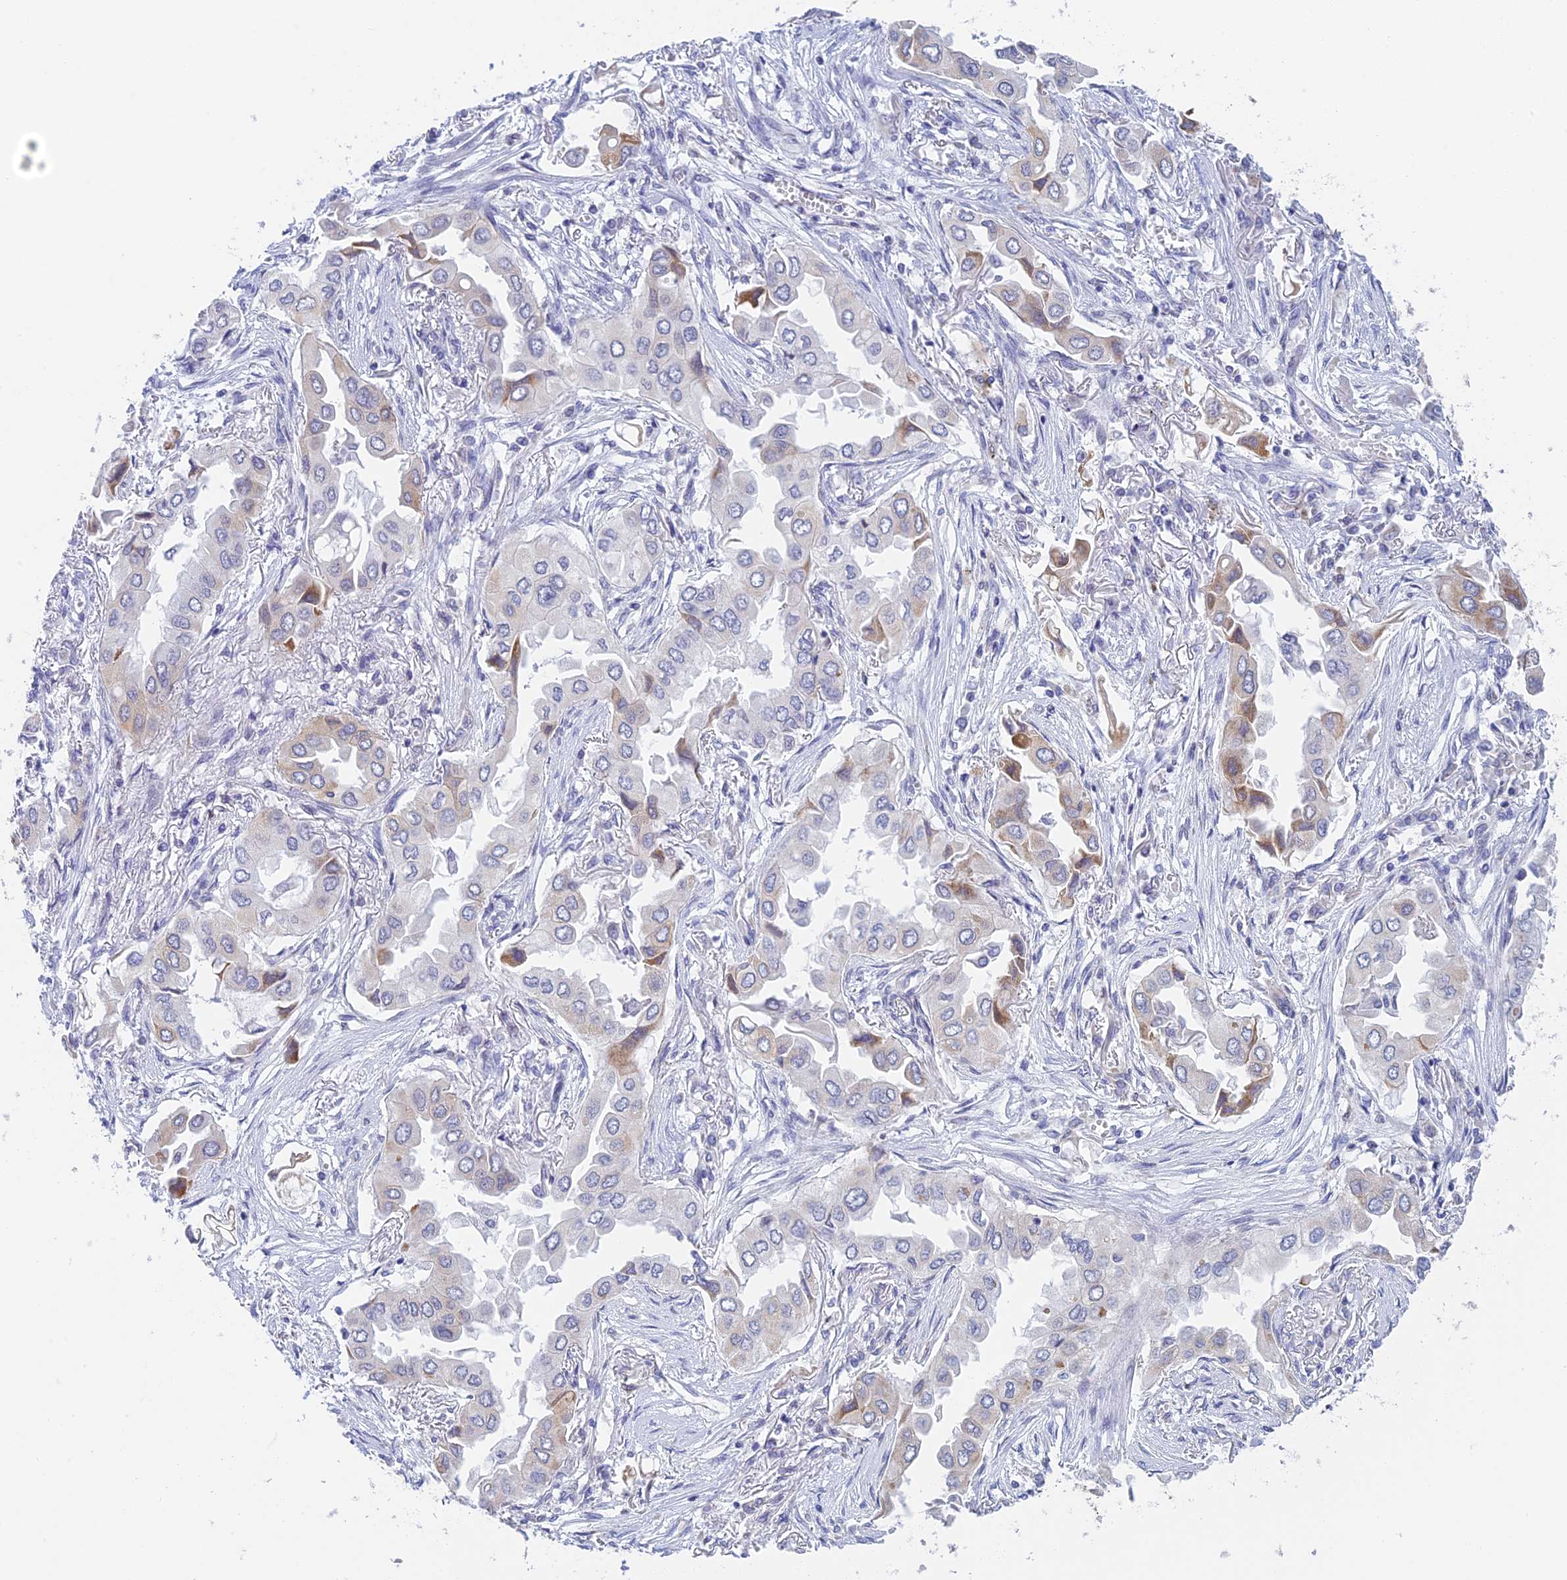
{"staining": {"intensity": "moderate", "quantity": "<25%", "location": "cytoplasmic/membranous"}, "tissue": "lung cancer", "cell_type": "Tumor cells", "image_type": "cancer", "snomed": [{"axis": "morphology", "description": "Adenocarcinoma, NOS"}, {"axis": "topography", "description": "Lung"}], "caption": "Moderate cytoplasmic/membranous protein positivity is identified in approximately <25% of tumor cells in adenocarcinoma (lung).", "gene": "REXO5", "patient": {"sex": "female", "age": 76}}